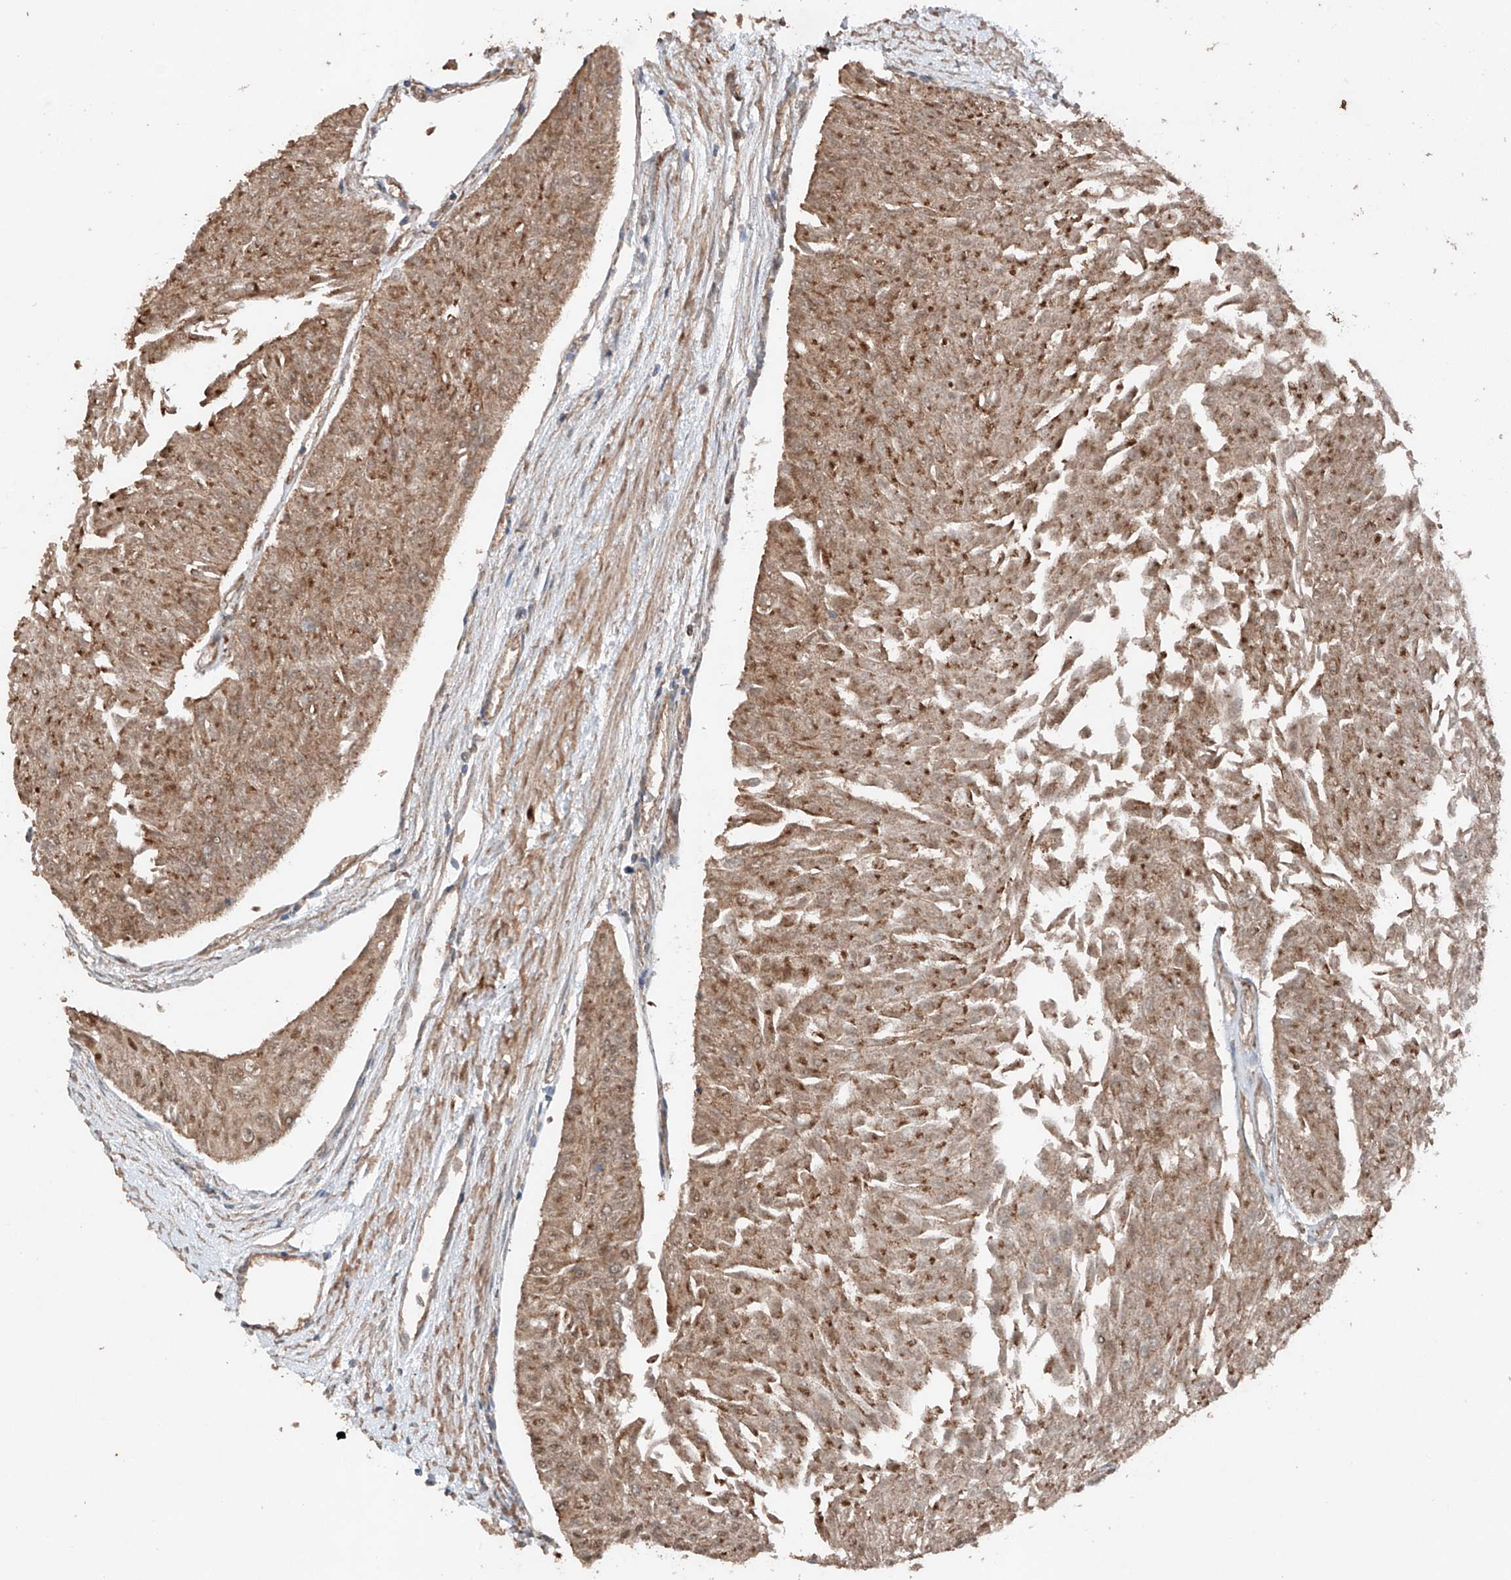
{"staining": {"intensity": "moderate", "quantity": ">75%", "location": "cytoplasmic/membranous"}, "tissue": "urothelial cancer", "cell_type": "Tumor cells", "image_type": "cancer", "snomed": [{"axis": "morphology", "description": "Urothelial carcinoma, Low grade"}, {"axis": "topography", "description": "Urinary bladder"}], "caption": "The image exhibits staining of low-grade urothelial carcinoma, revealing moderate cytoplasmic/membranous protein expression (brown color) within tumor cells.", "gene": "AP4B1", "patient": {"sex": "male", "age": 67}}